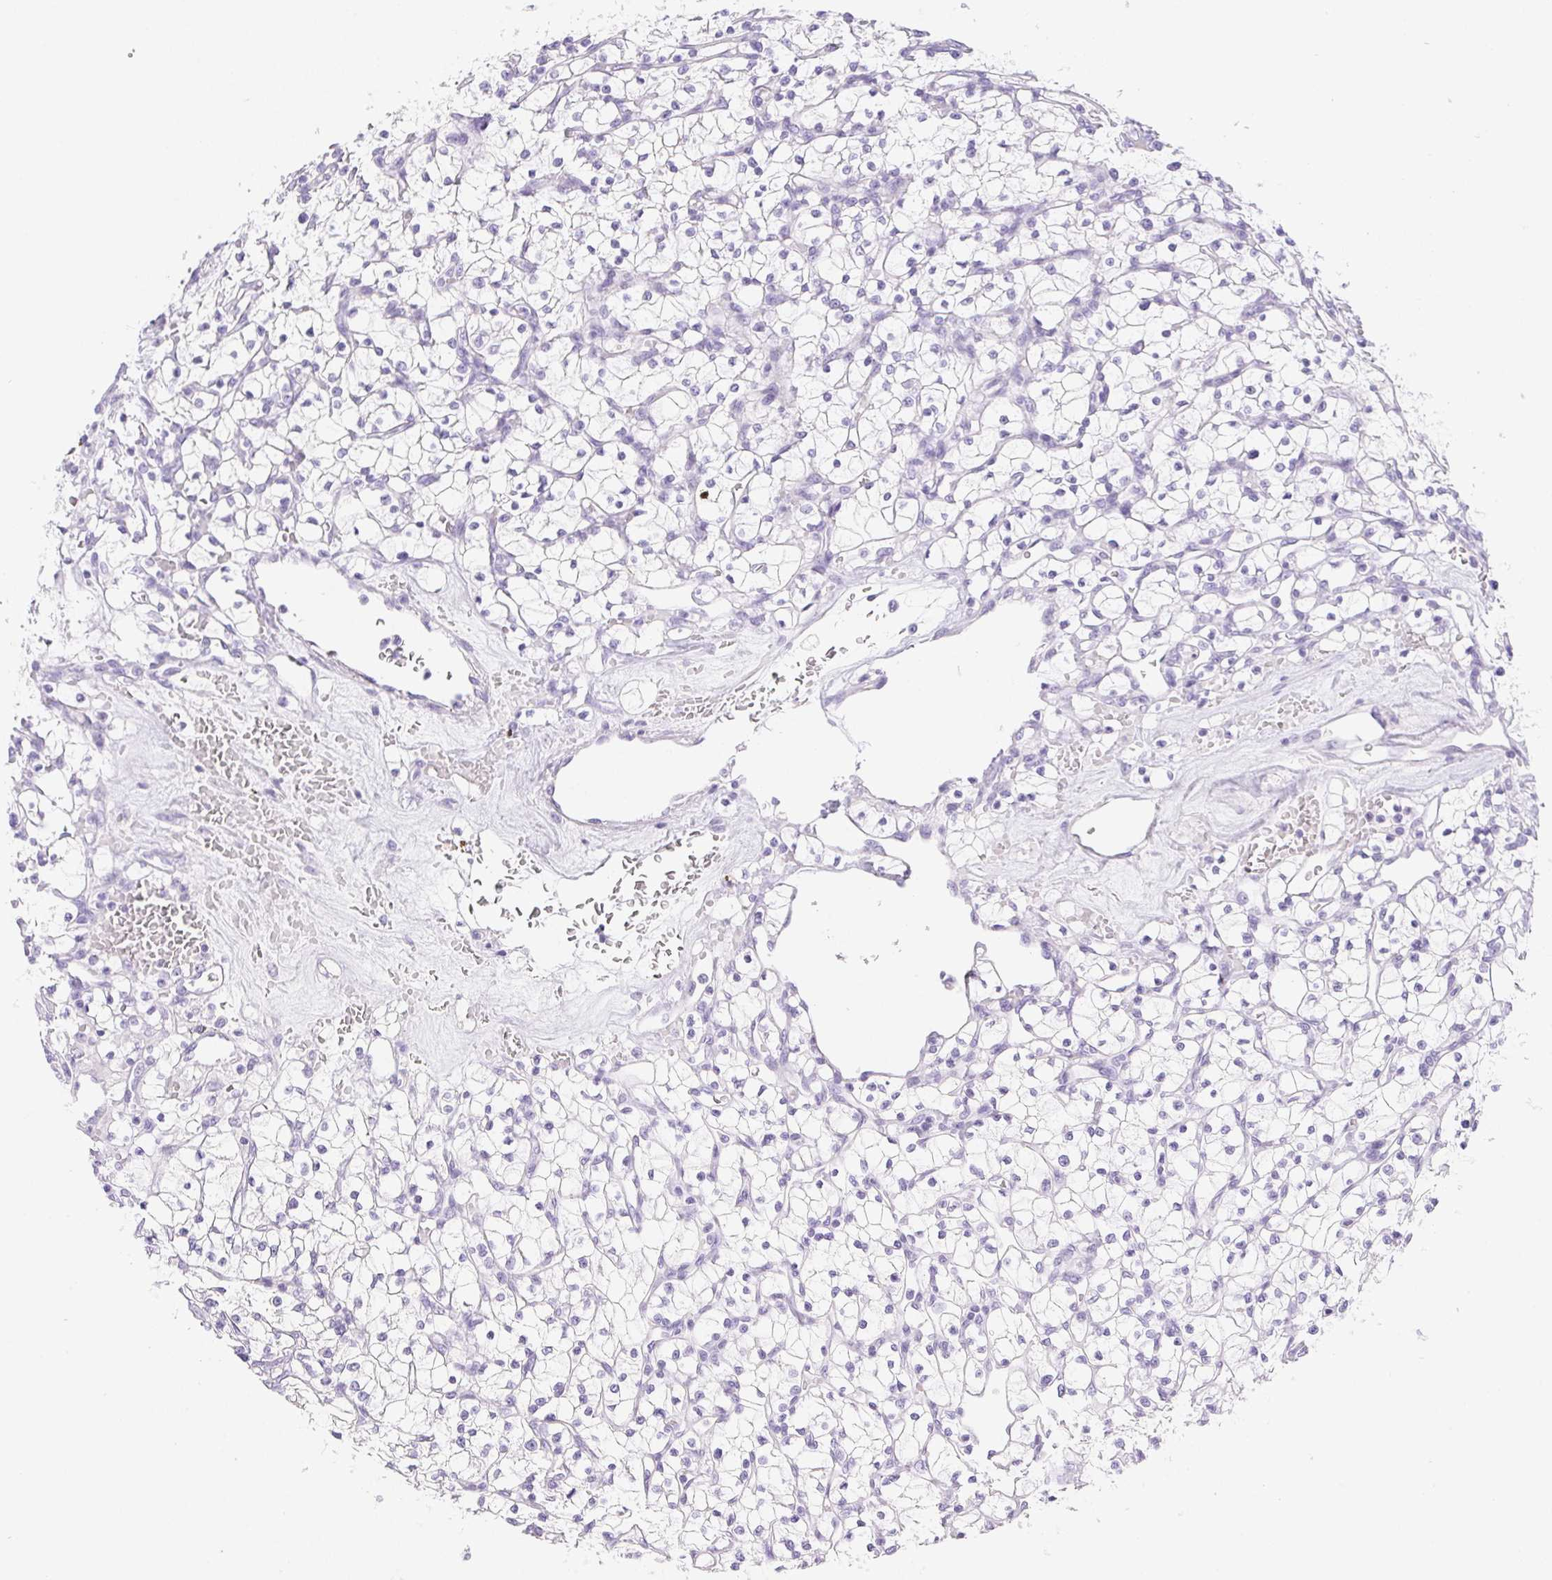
{"staining": {"intensity": "negative", "quantity": "none", "location": "none"}, "tissue": "renal cancer", "cell_type": "Tumor cells", "image_type": "cancer", "snomed": [{"axis": "morphology", "description": "Adenocarcinoma, NOS"}, {"axis": "topography", "description": "Kidney"}], "caption": "IHC of human renal cancer demonstrates no expression in tumor cells.", "gene": "PNLIP", "patient": {"sex": "female", "age": 64}}